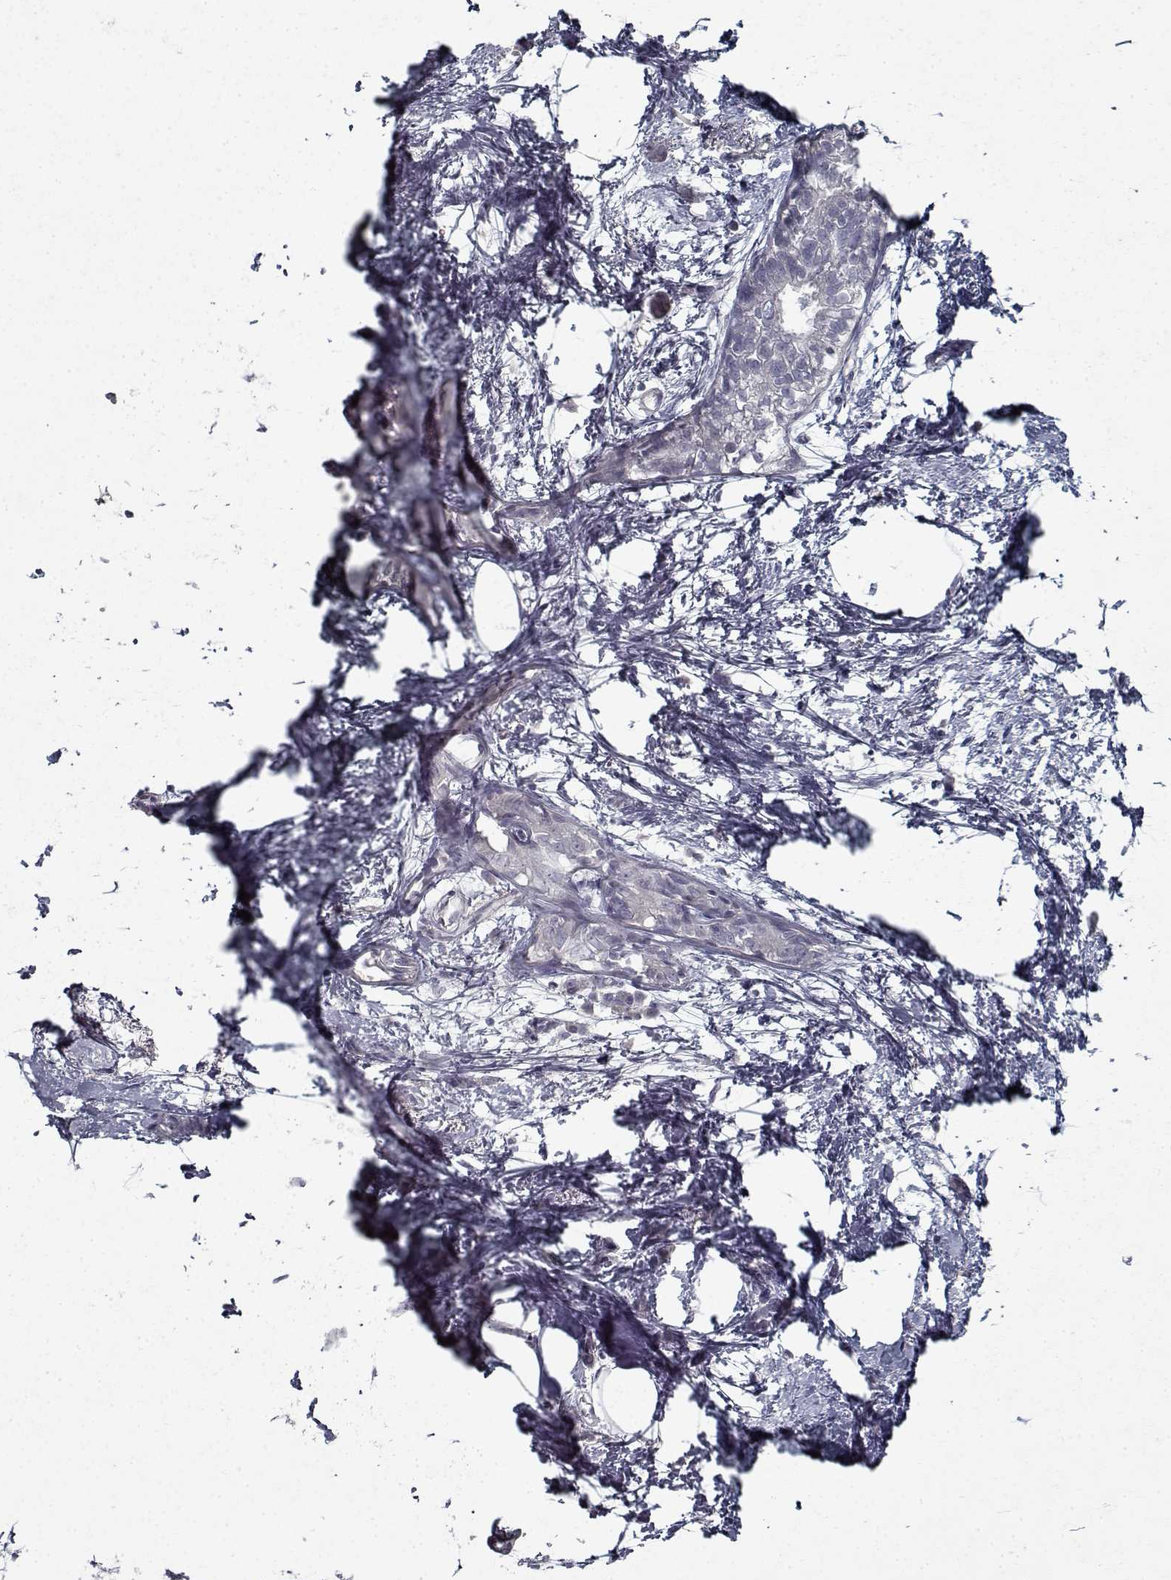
{"staining": {"intensity": "negative", "quantity": "none", "location": "none"}, "tissue": "breast cancer", "cell_type": "Tumor cells", "image_type": "cancer", "snomed": [{"axis": "morphology", "description": "Duct carcinoma"}, {"axis": "topography", "description": "Breast"}], "caption": "An immunohistochemistry (IHC) micrograph of breast cancer is shown. There is no staining in tumor cells of breast cancer.", "gene": "GAD2", "patient": {"sex": "female", "age": 40}}